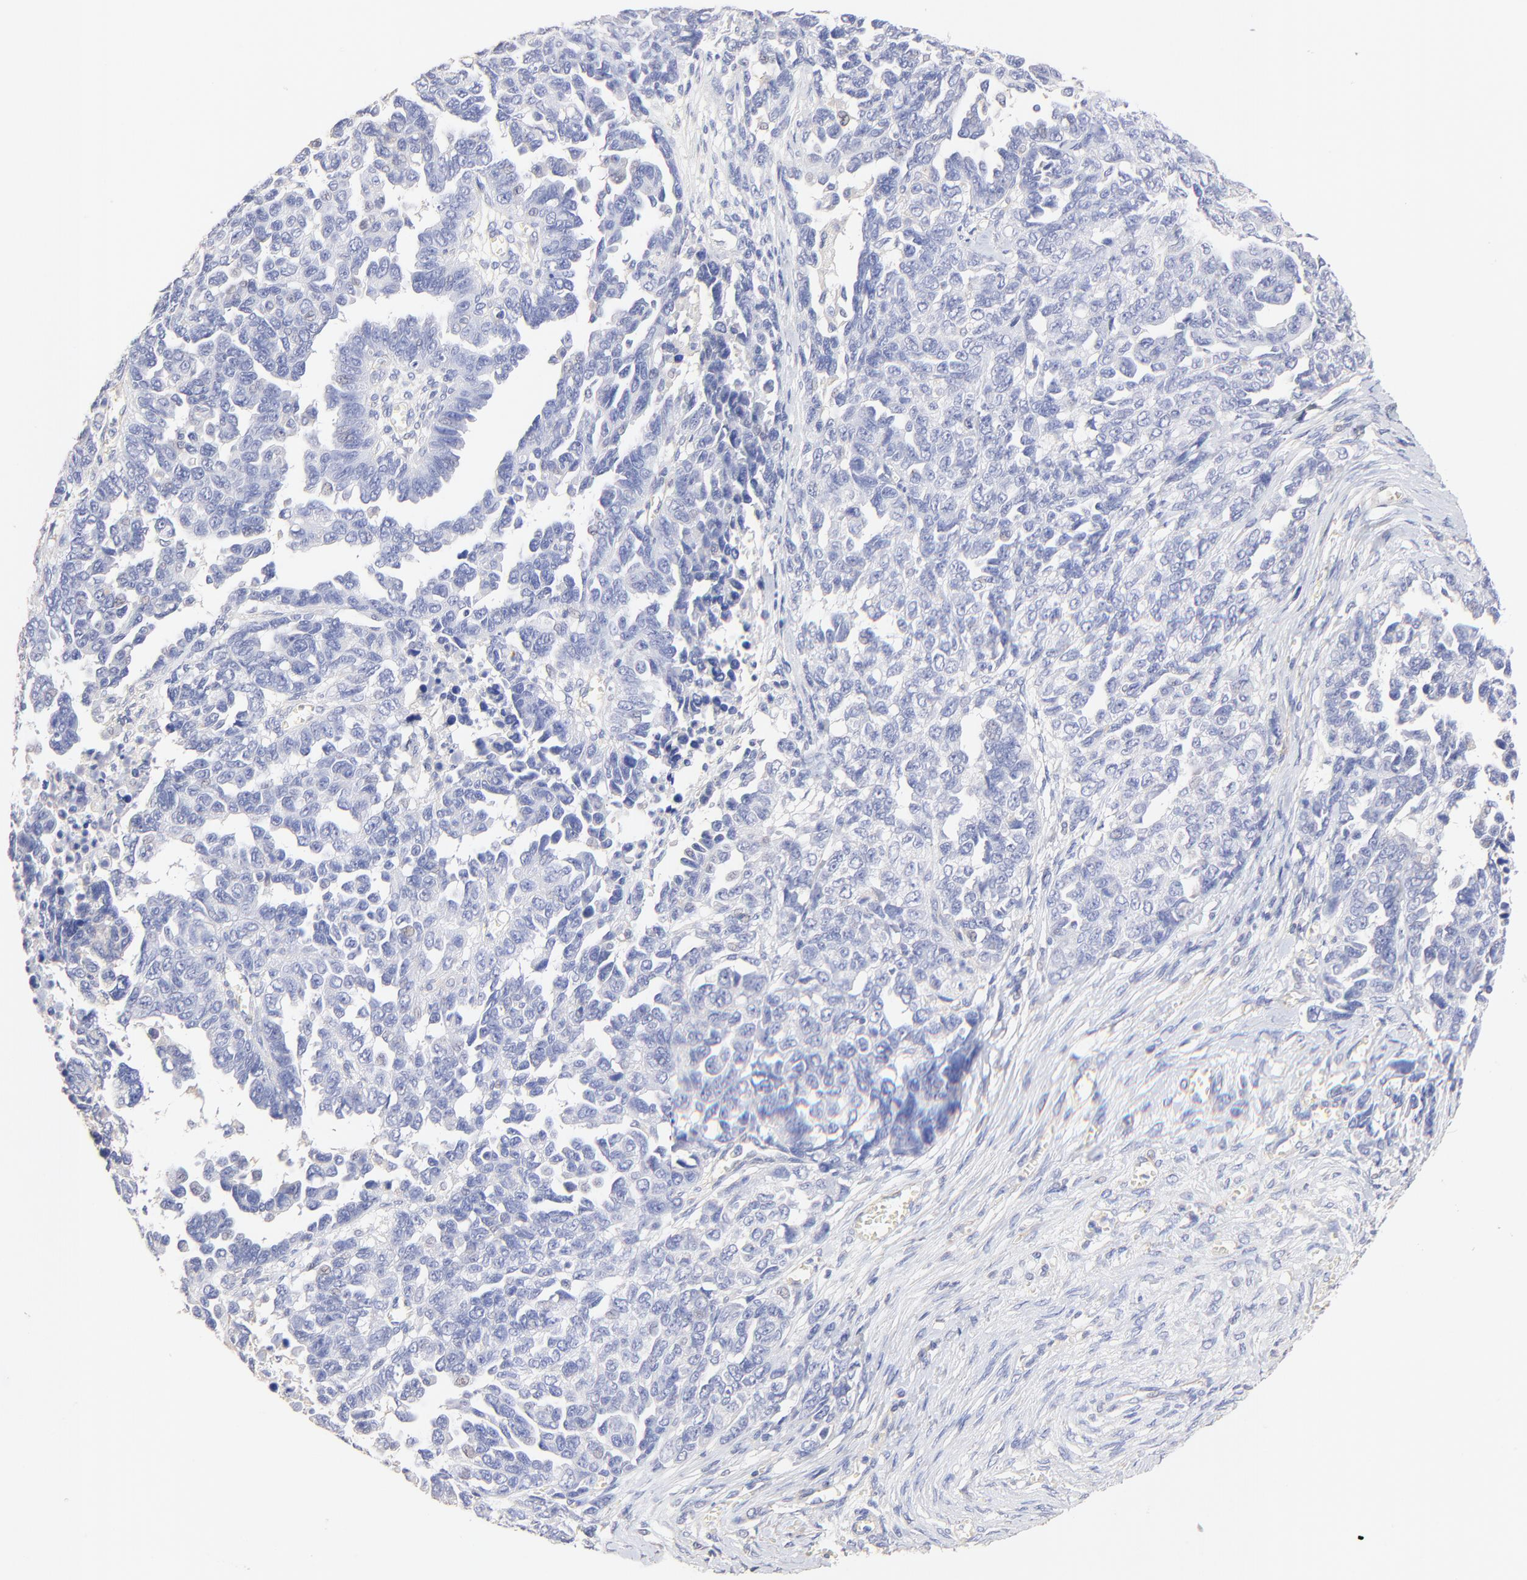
{"staining": {"intensity": "negative", "quantity": "none", "location": "none"}, "tissue": "ovarian cancer", "cell_type": "Tumor cells", "image_type": "cancer", "snomed": [{"axis": "morphology", "description": "Cystadenocarcinoma, serous, NOS"}, {"axis": "topography", "description": "Ovary"}], "caption": "The photomicrograph demonstrates no significant positivity in tumor cells of ovarian cancer. The staining is performed using DAB (3,3'-diaminobenzidine) brown chromogen with nuclei counter-stained in using hematoxylin.", "gene": "ACTRT1", "patient": {"sex": "female", "age": 69}}